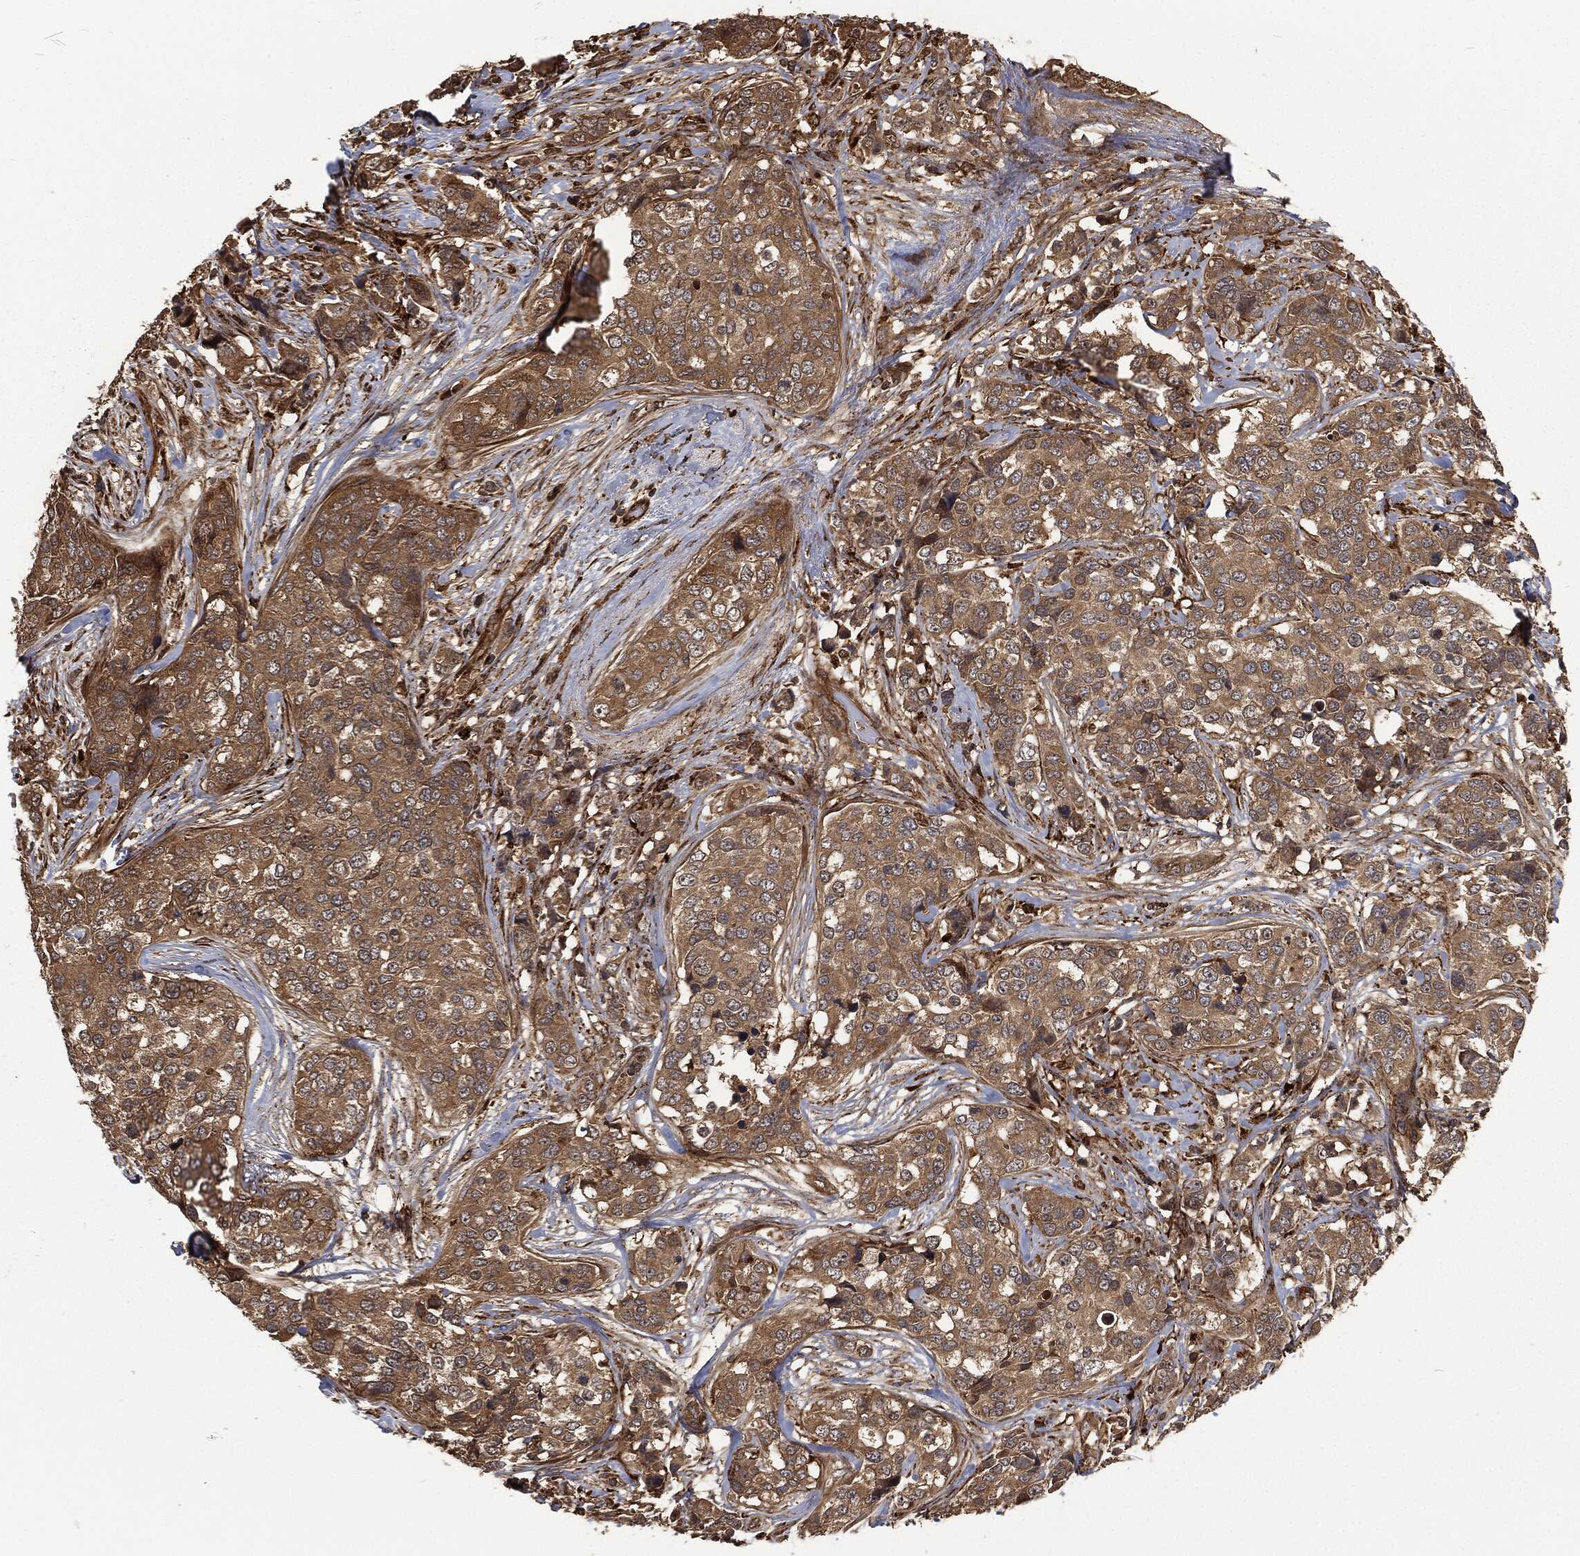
{"staining": {"intensity": "moderate", "quantity": ">75%", "location": "cytoplasmic/membranous"}, "tissue": "breast cancer", "cell_type": "Tumor cells", "image_type": "cancer", "snomed": [{"axis": "morphology", "description": "Lobular carcinoma"}, {"axis": "topography", "description": "Breast"}], "caption": "Brown immunohistochemical staining in breast lobular carcinoma demonstrates moderate cytoplasmic/membranous expression in approximately >75% of tumor cells.", "gene": "RFTN1", "patient": {"sex": "female", "age": 59}}